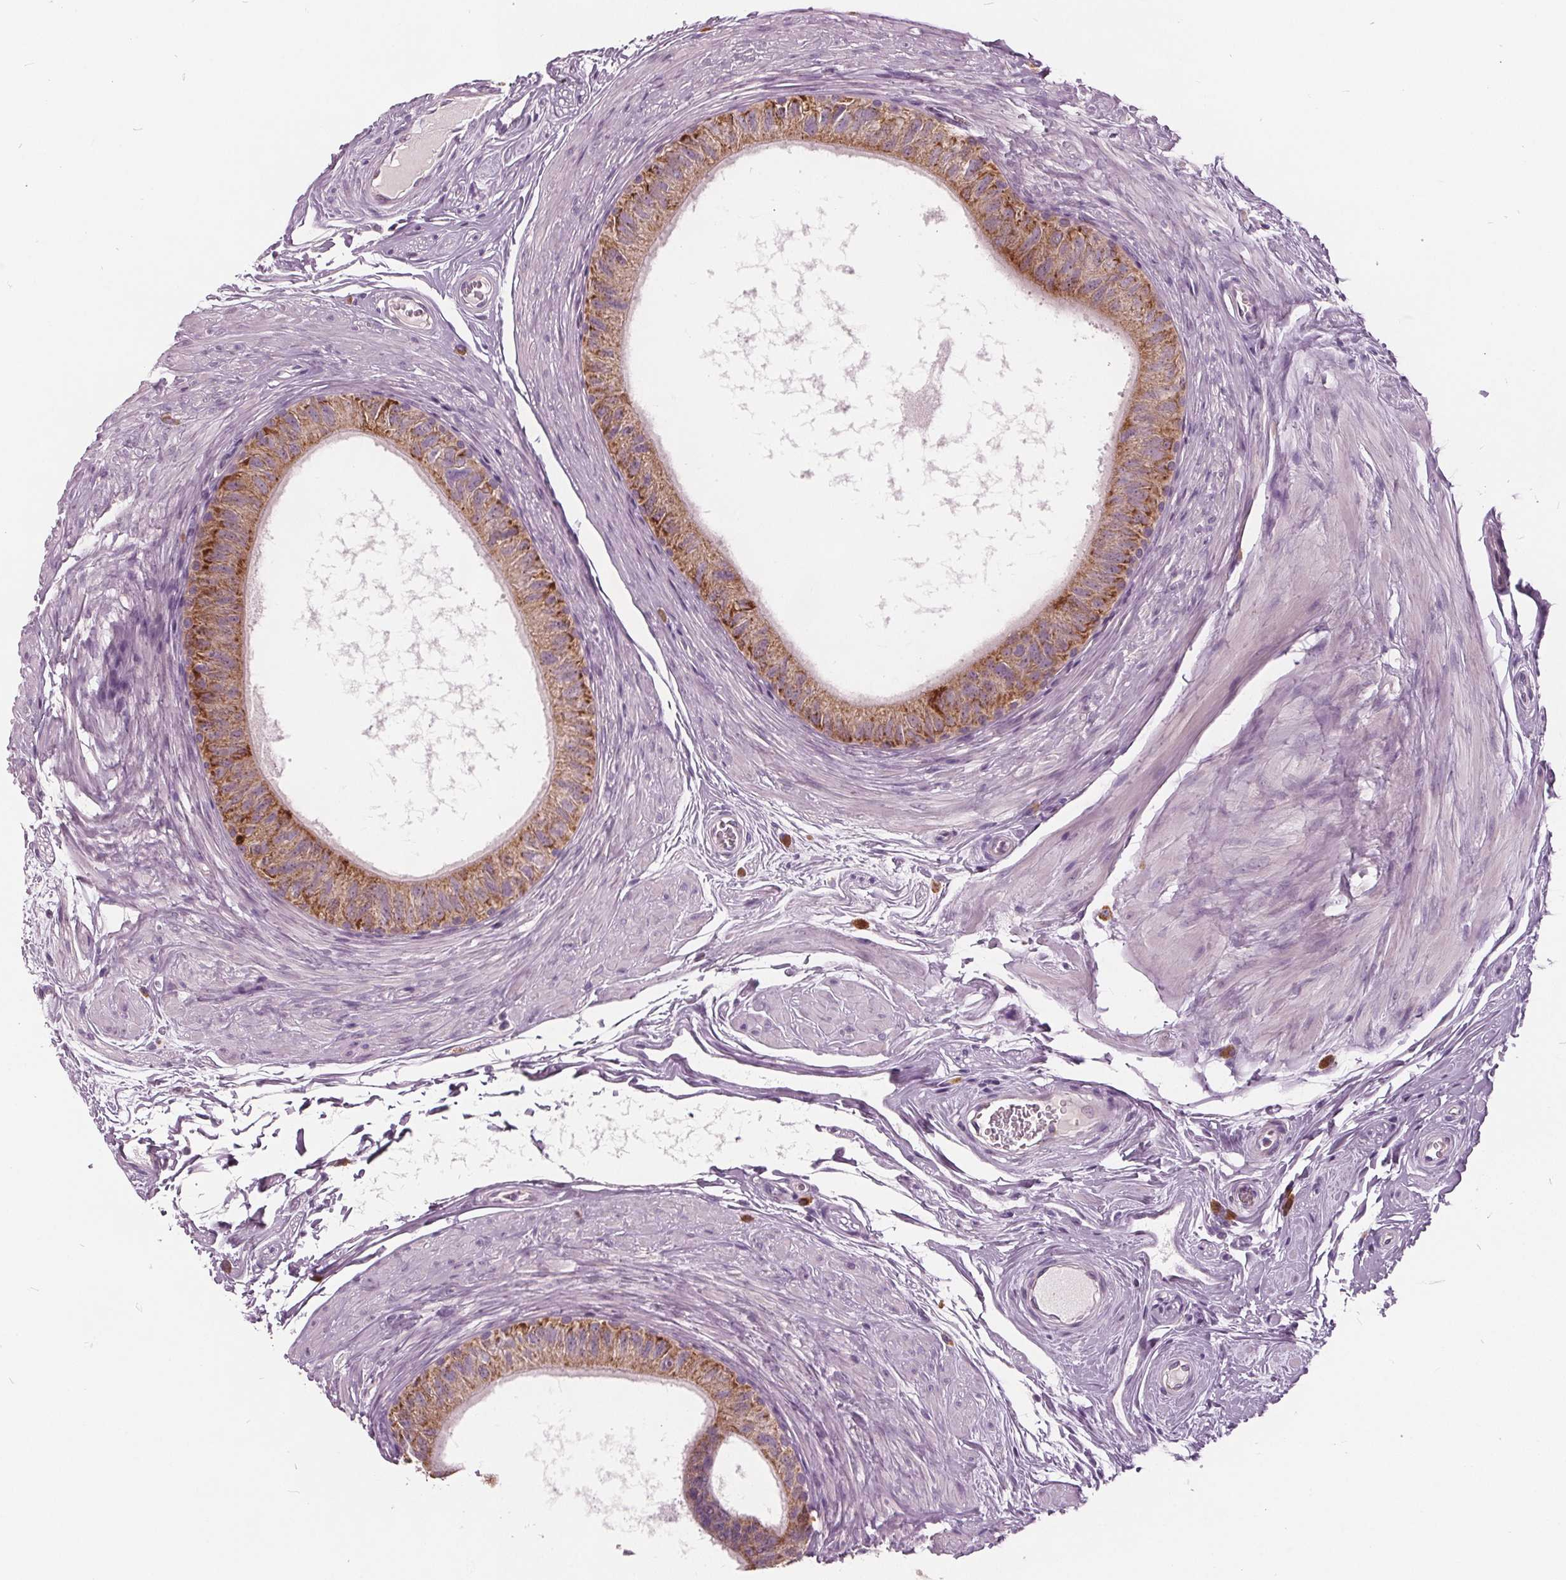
{"staining": {"intensity": "strong", "quantity": "25%-75%", "location": "cytoplasmic/membranous"}, "tissue": "epididymis", "cell_type": "Glandular cells", "image_type": "normal", "snomed": [{"axis": "morphology", "description": "Normal tissue, NOS"}, {"axis": "topography", "description": "Epididymis"}], "caption": "Protein expression analysis of normal epididymis displays strong cytoplasmic/membranous staining in approximately 25%-75% of glandular cells.", "gene": "ECI2", "patient": {"sex": "male", "age": 36}}